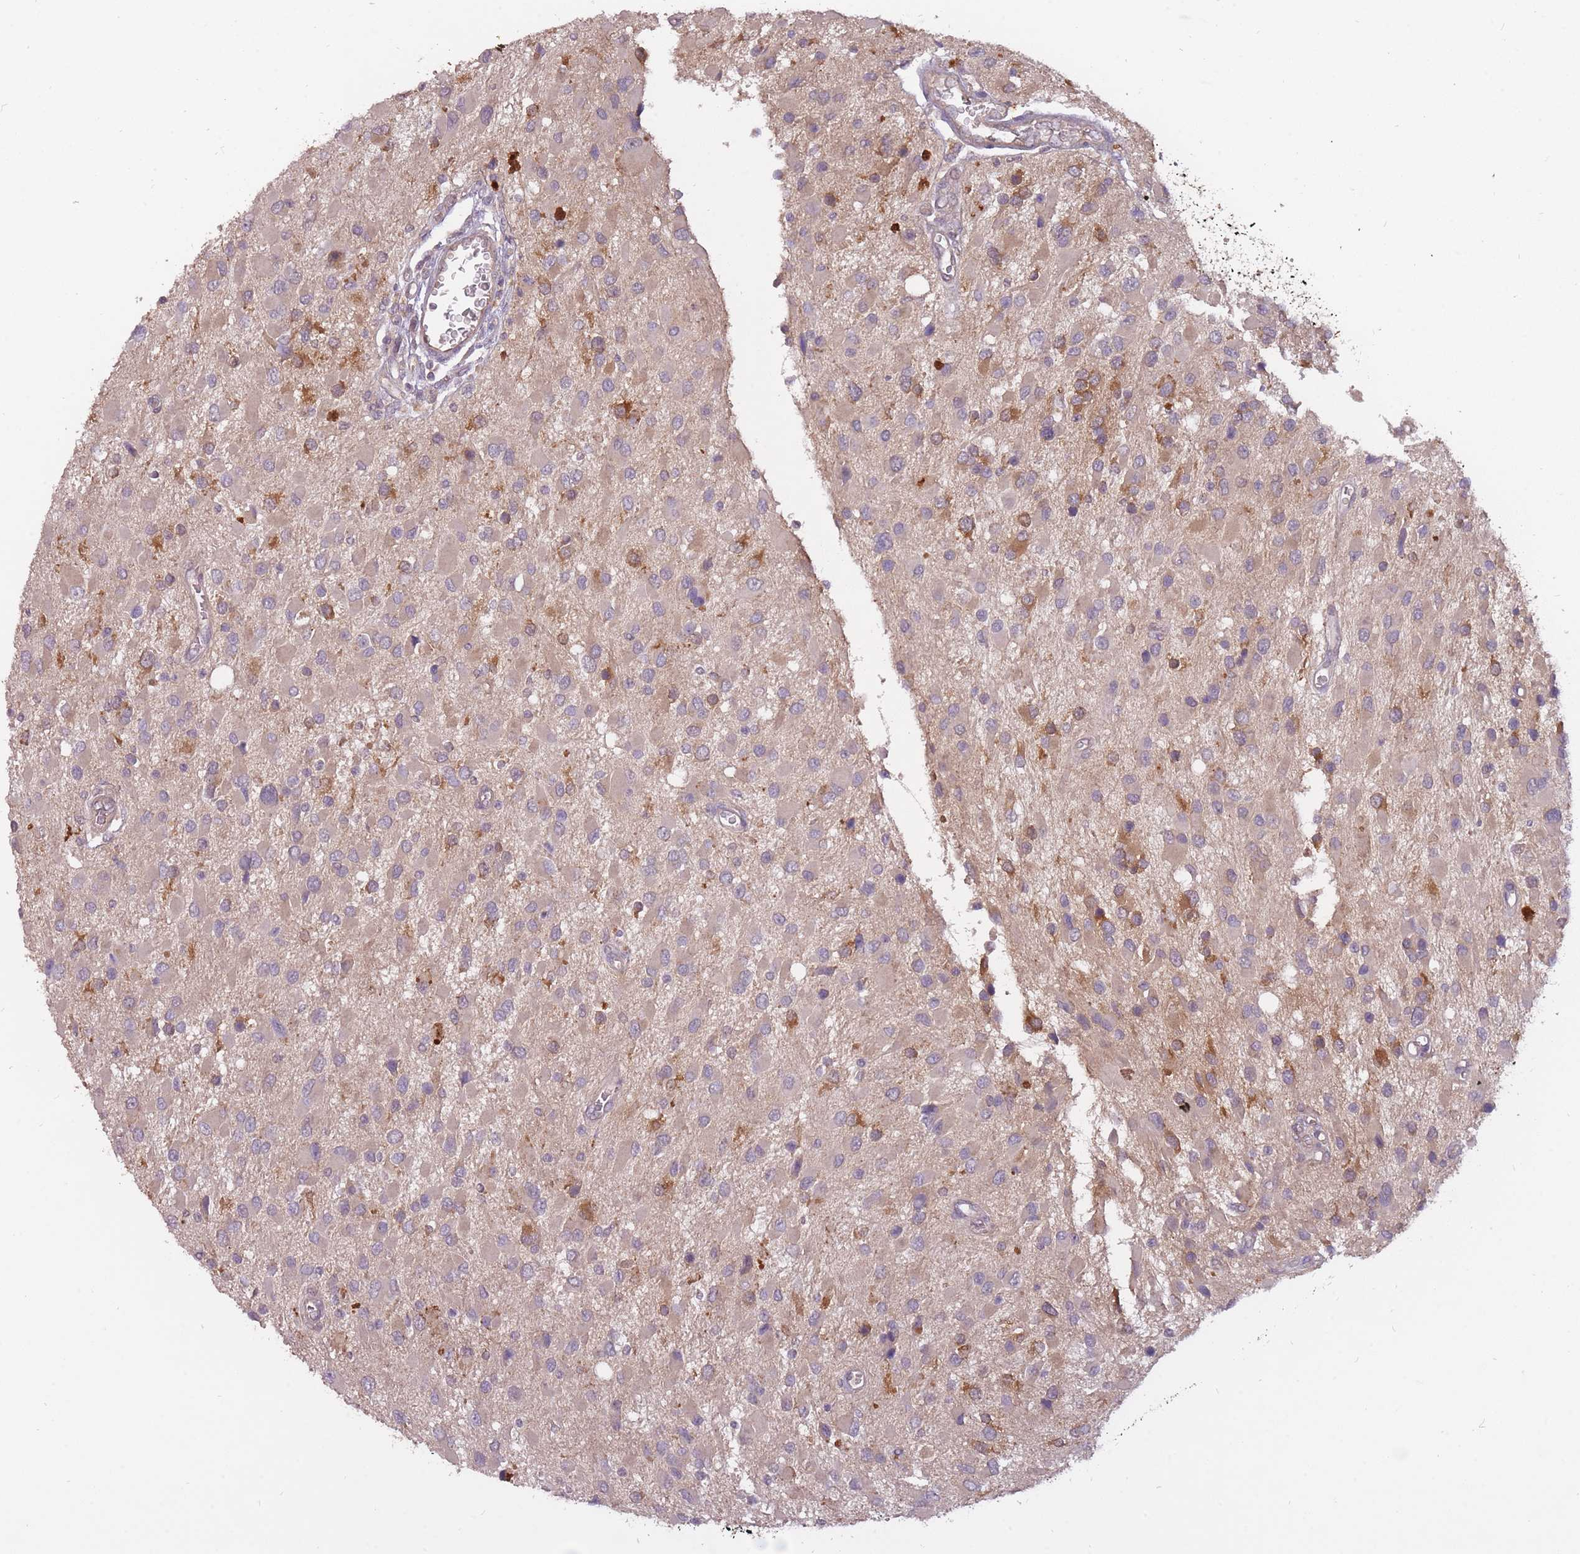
{"staining": {"intensity": "moderate", "quantity": "<25%", "location": "cytoplasmic/membranous"}, "tissue": "glioma", "cell_type": "Tumor cells", "image_type": "cancer", "snomed": [{"axis": "morphology", "description": "Glioma, malignant, High grade"}, {"axis": "topography", "description": "Brain"}], "caption": "High-grade glioma (malignant) tissue reveals moderate cytoplasmic/membranous expression in approximately <25% of tumor cells", "gene": "LRATD2", "patient": {"sex": "male", "age": 53}}